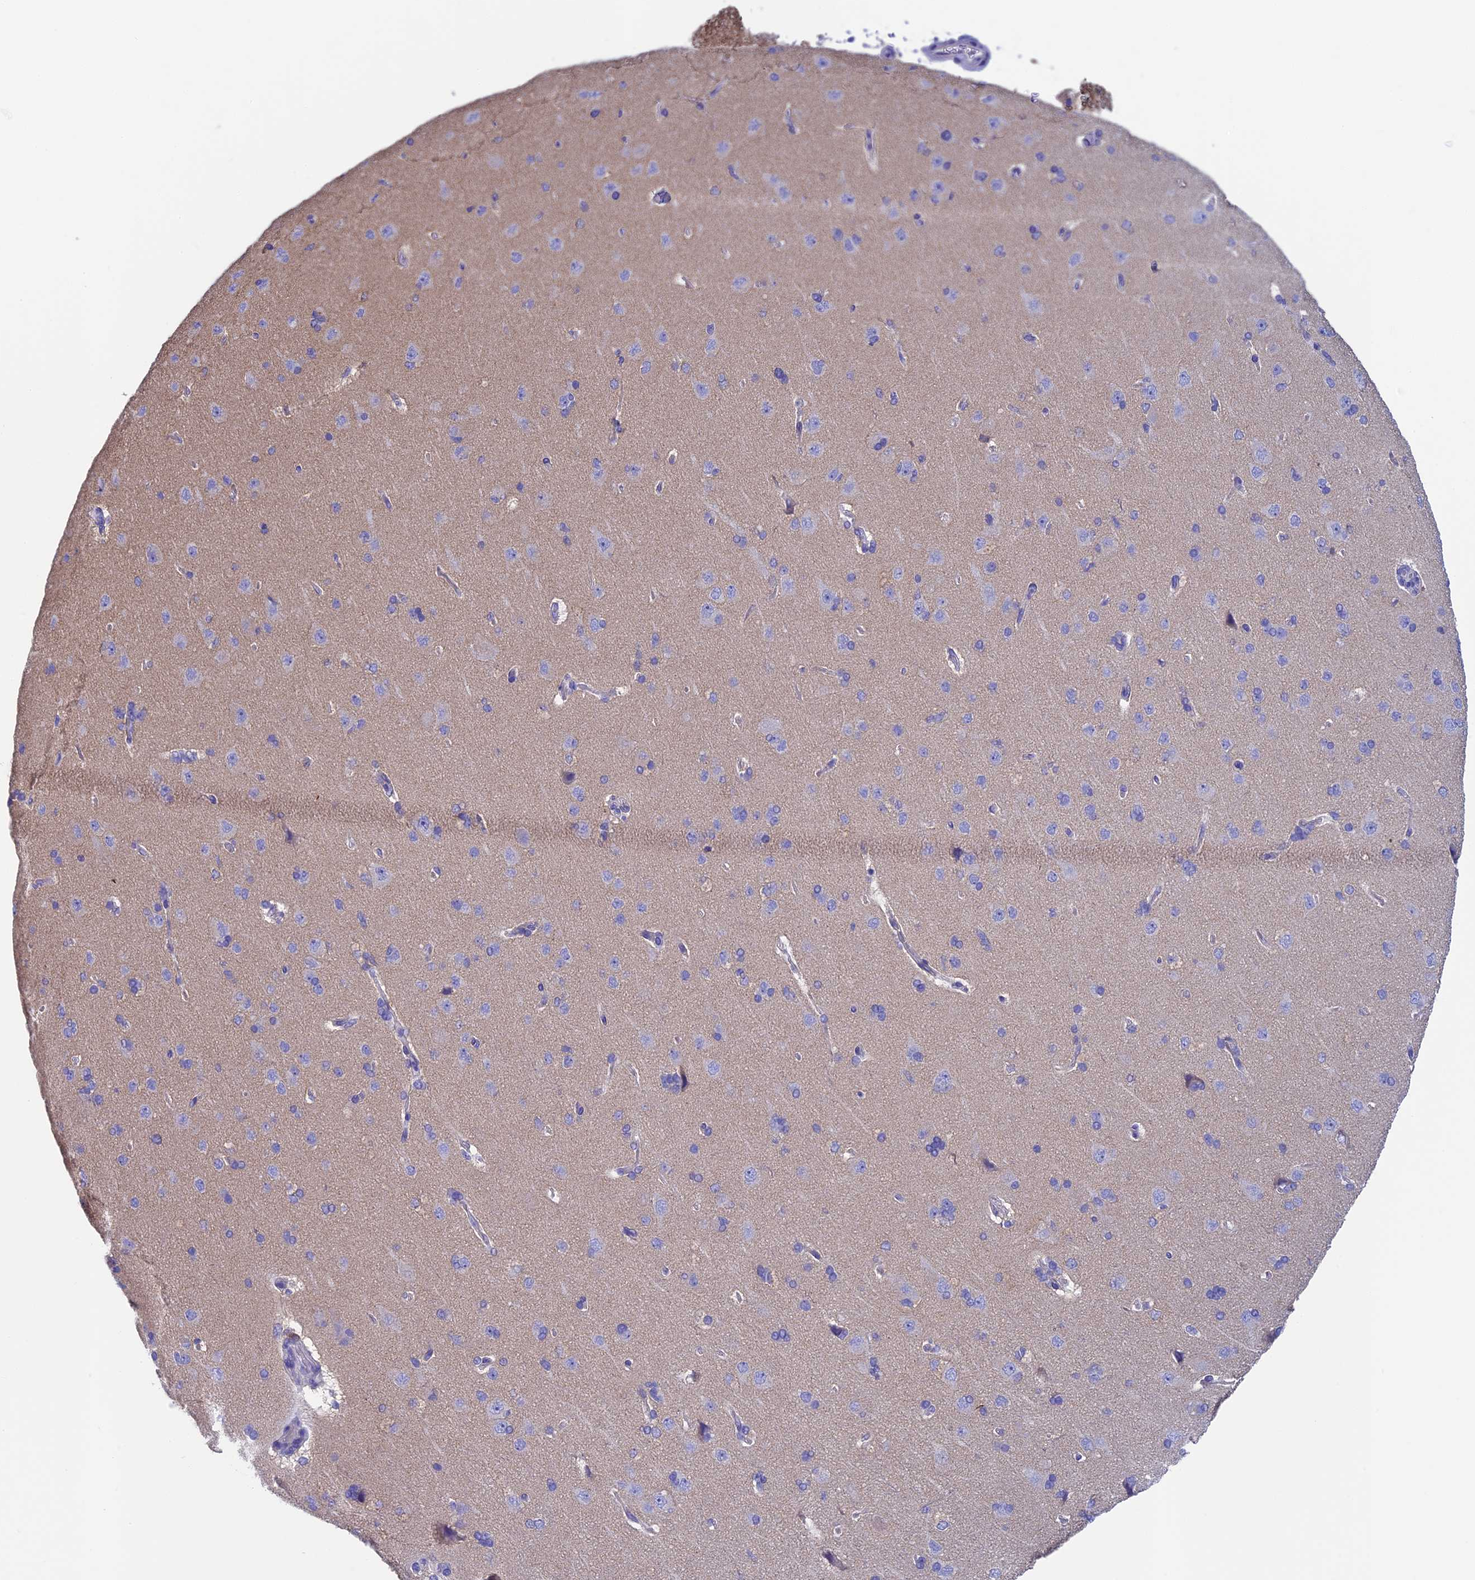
{"staining": {"intensity": "negative", "quantity": "none", "location": "none"}, "tissue": "cerebral cortex", "cell_type": "Endothelial cells", "image_type": "normal", "snomed": [{"axis": "morphology", "description": "Normal tissue, NOS"}, {"axis": "topography", "description": "Cerebral cortex"}], "caption": "Immunohistochemical staining of benign cerebral cortex displays no significant positivity in endothelial cells. The staining was performed using DAB (3,3'-diaminobenzidine) to visualize the protein expression in brown, while the nuclei were stained in blue with hematoxylin (Magnification: 20x).", "gene": "SEPTIN1", "patient": {"sex": "male", "age": 62}}